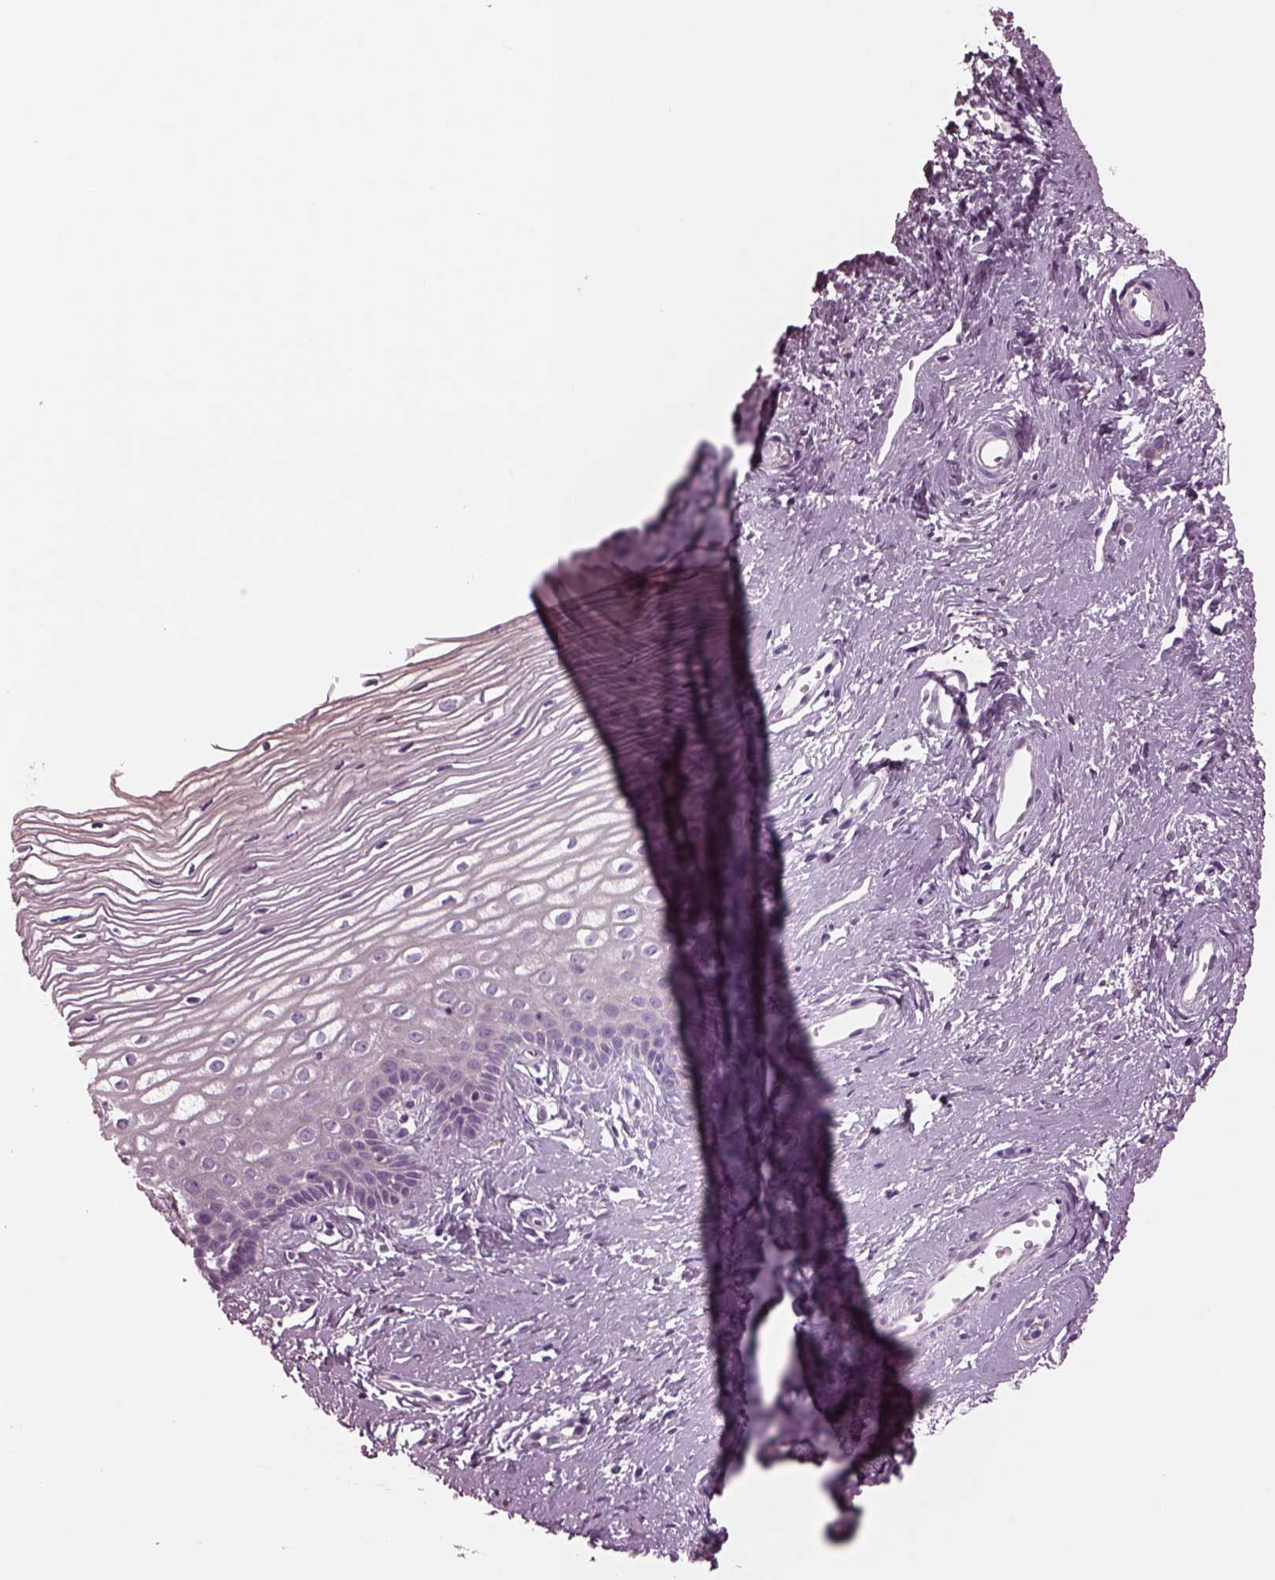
{"staining": {"intensity": "negative", "quantity": "none", "location": "none"}, "tissue": "cervix", "cell_type": "Glandular cells", "image_type": "normal", "snomed": [{"axis": "morphology", "description": "Normal tissue, NOS"}, {"axis": "topography", "description": "Cervix"}], "caption": "Photomicrograph shows no protein staining in glandular cells of benign cervix.", "gene": "SHTN1", "patient": {"sex": "female", "age": 40}}